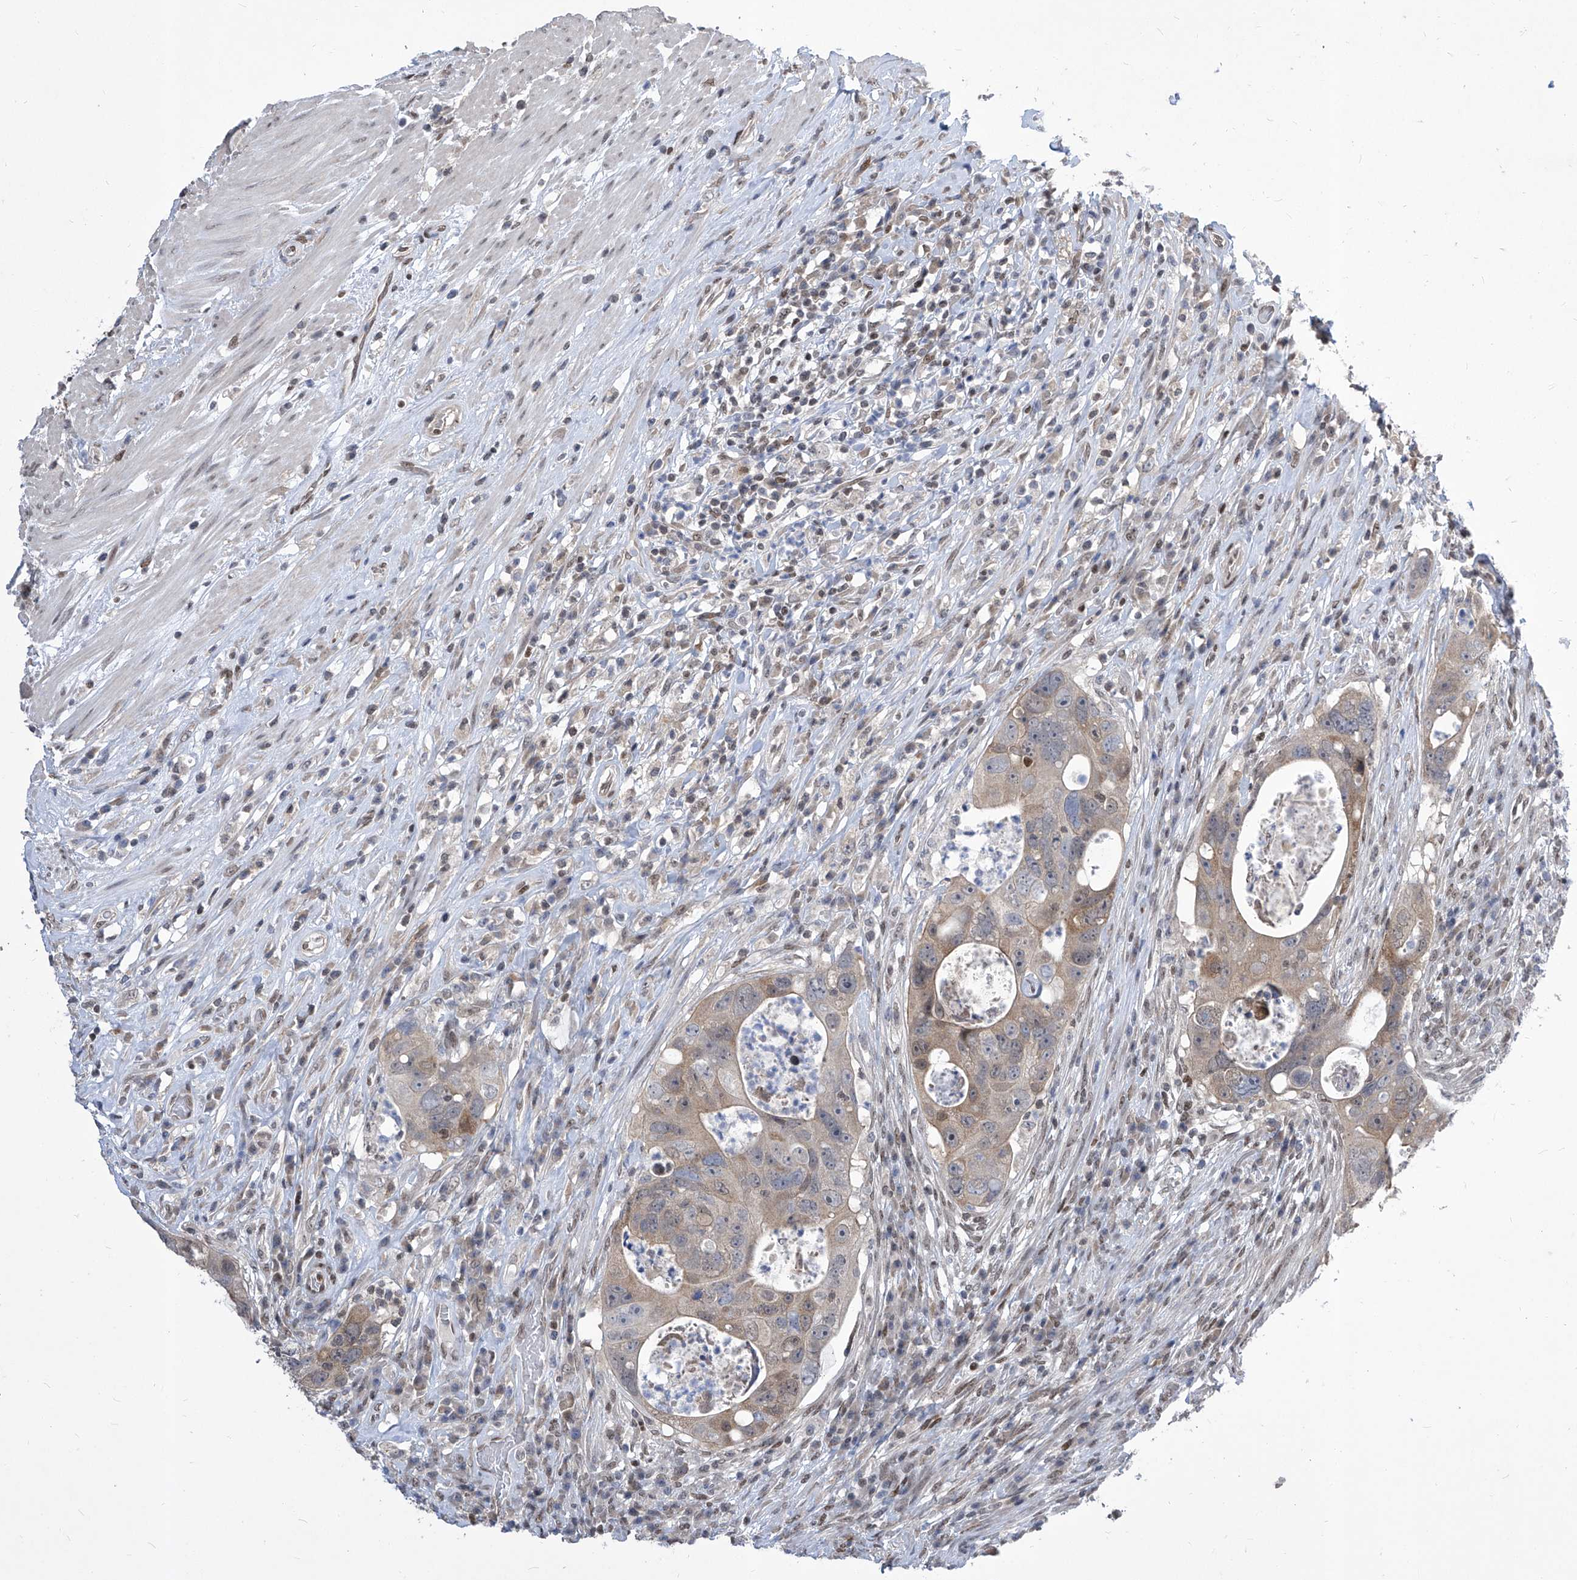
{"staining": {"intensity": "moderate", "quantity": "25%-75%", "location": "cytoplasmic/membranous"}, "tissue": "colorectal cancer", "cell_type": "Tumor cells", "image_type": "cancer", "snomed": [{"axis": "morphology", "description": "Adenocarcinoma, NOS"}, {"axis": "topography", "description": "Rectum"}], "caption": "Tumor cells demonstrate moderate cytoplasmic/membranous positivity in approximately 25%-75% of cells in colorectal cancer (adenocarcinoma).", "gene": "CETN2", "patient": {"sex": "male", "age": 59}}